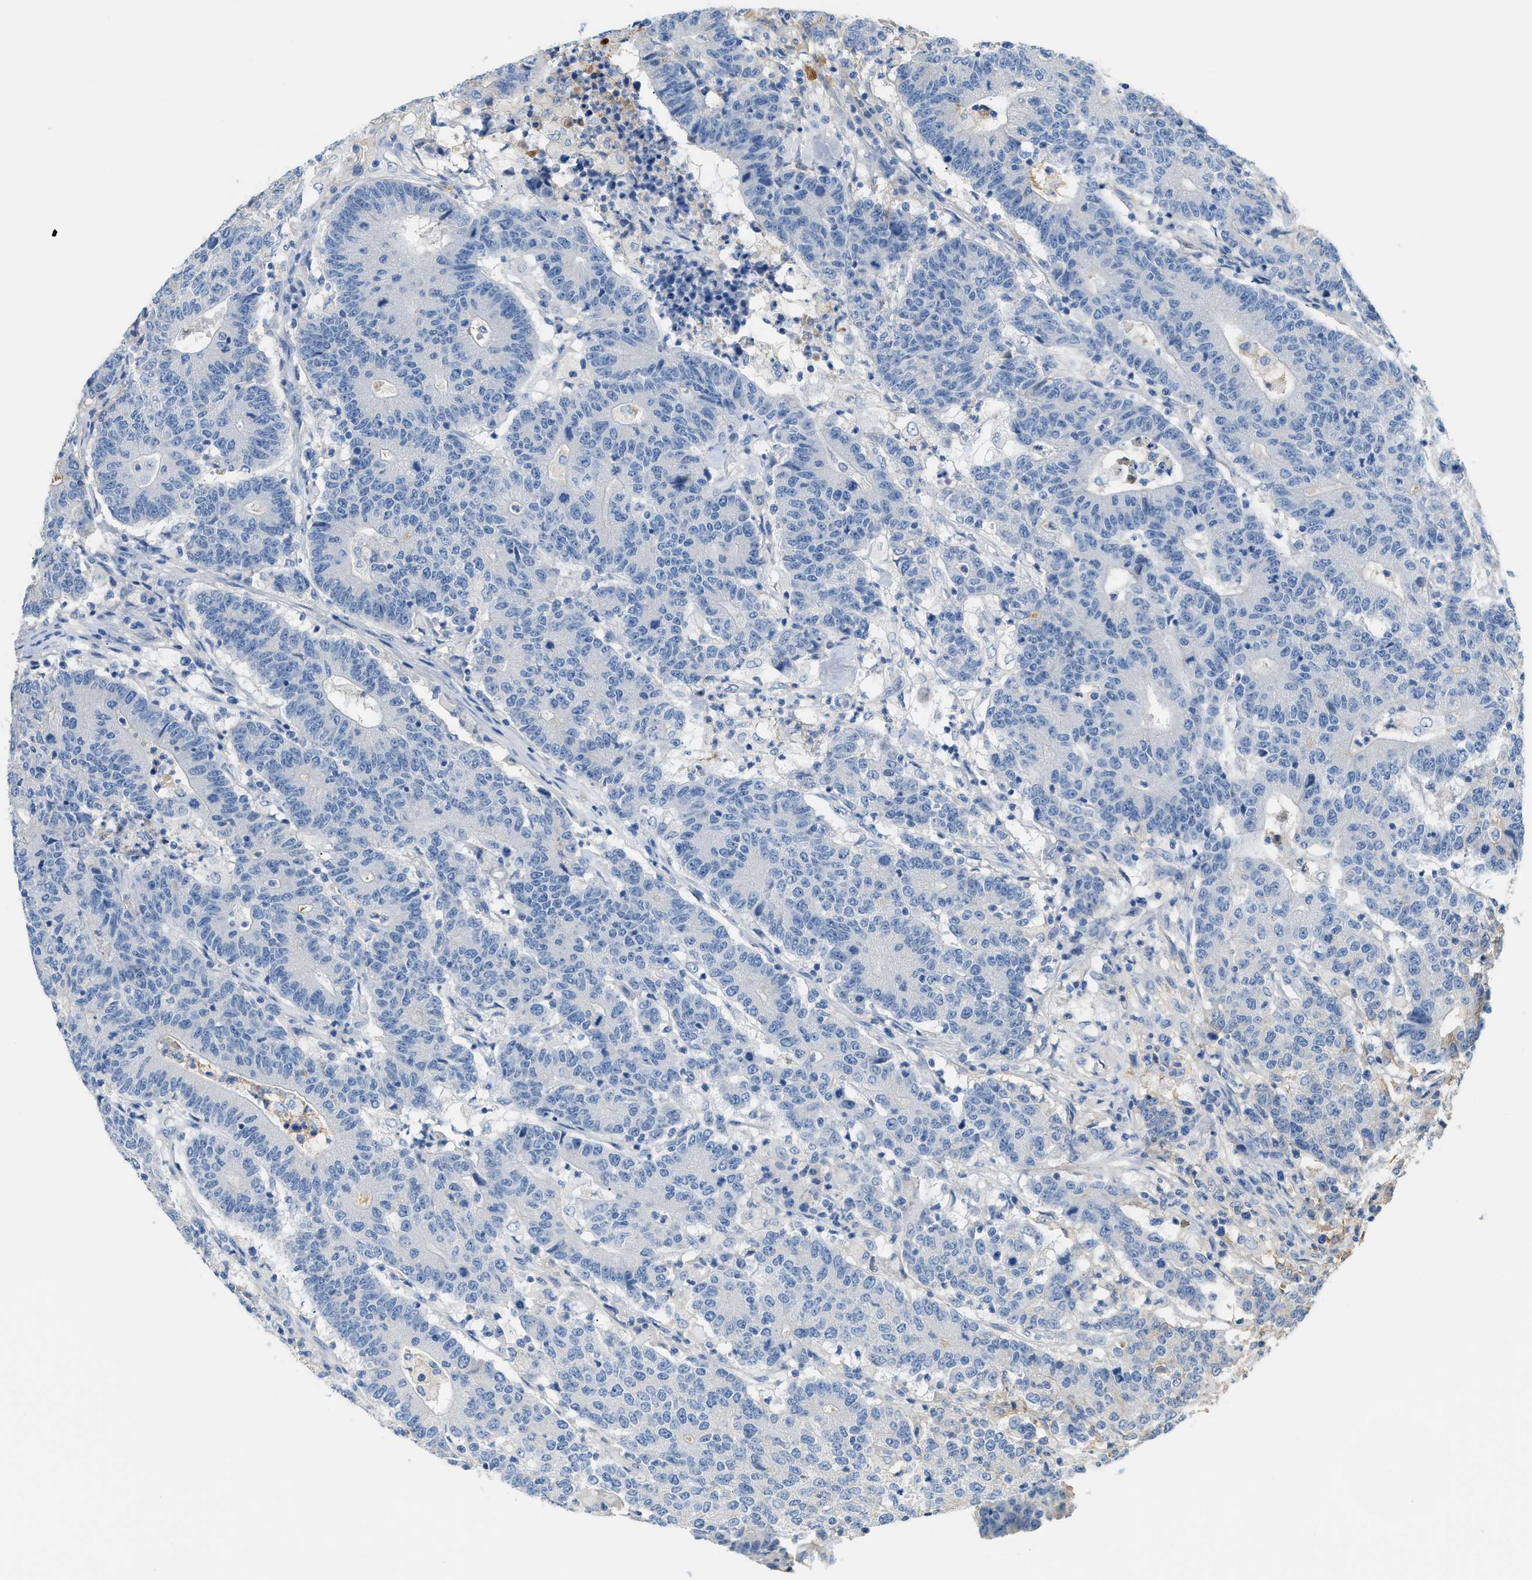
{"staining": {"intensity": "negative", "quantity": "none", "location": "none"}, "tissue": "colorectal cancer", "cell_type": "Tumor cells", "image_type": "cancer", "snomed": [{"axis": "morphology", "description": "Normal tissue, NOS"}, {"axis": "morphology", "description": "Adenocarcinoma, NOS"}, {"axis": "topography", "description": "Colon"}], "caption": "There is no significant staining in tumor cells of adenocarcinoma (colorectal).", "gene": "CFI", "patient": {"sex": "female", "age": 75}}